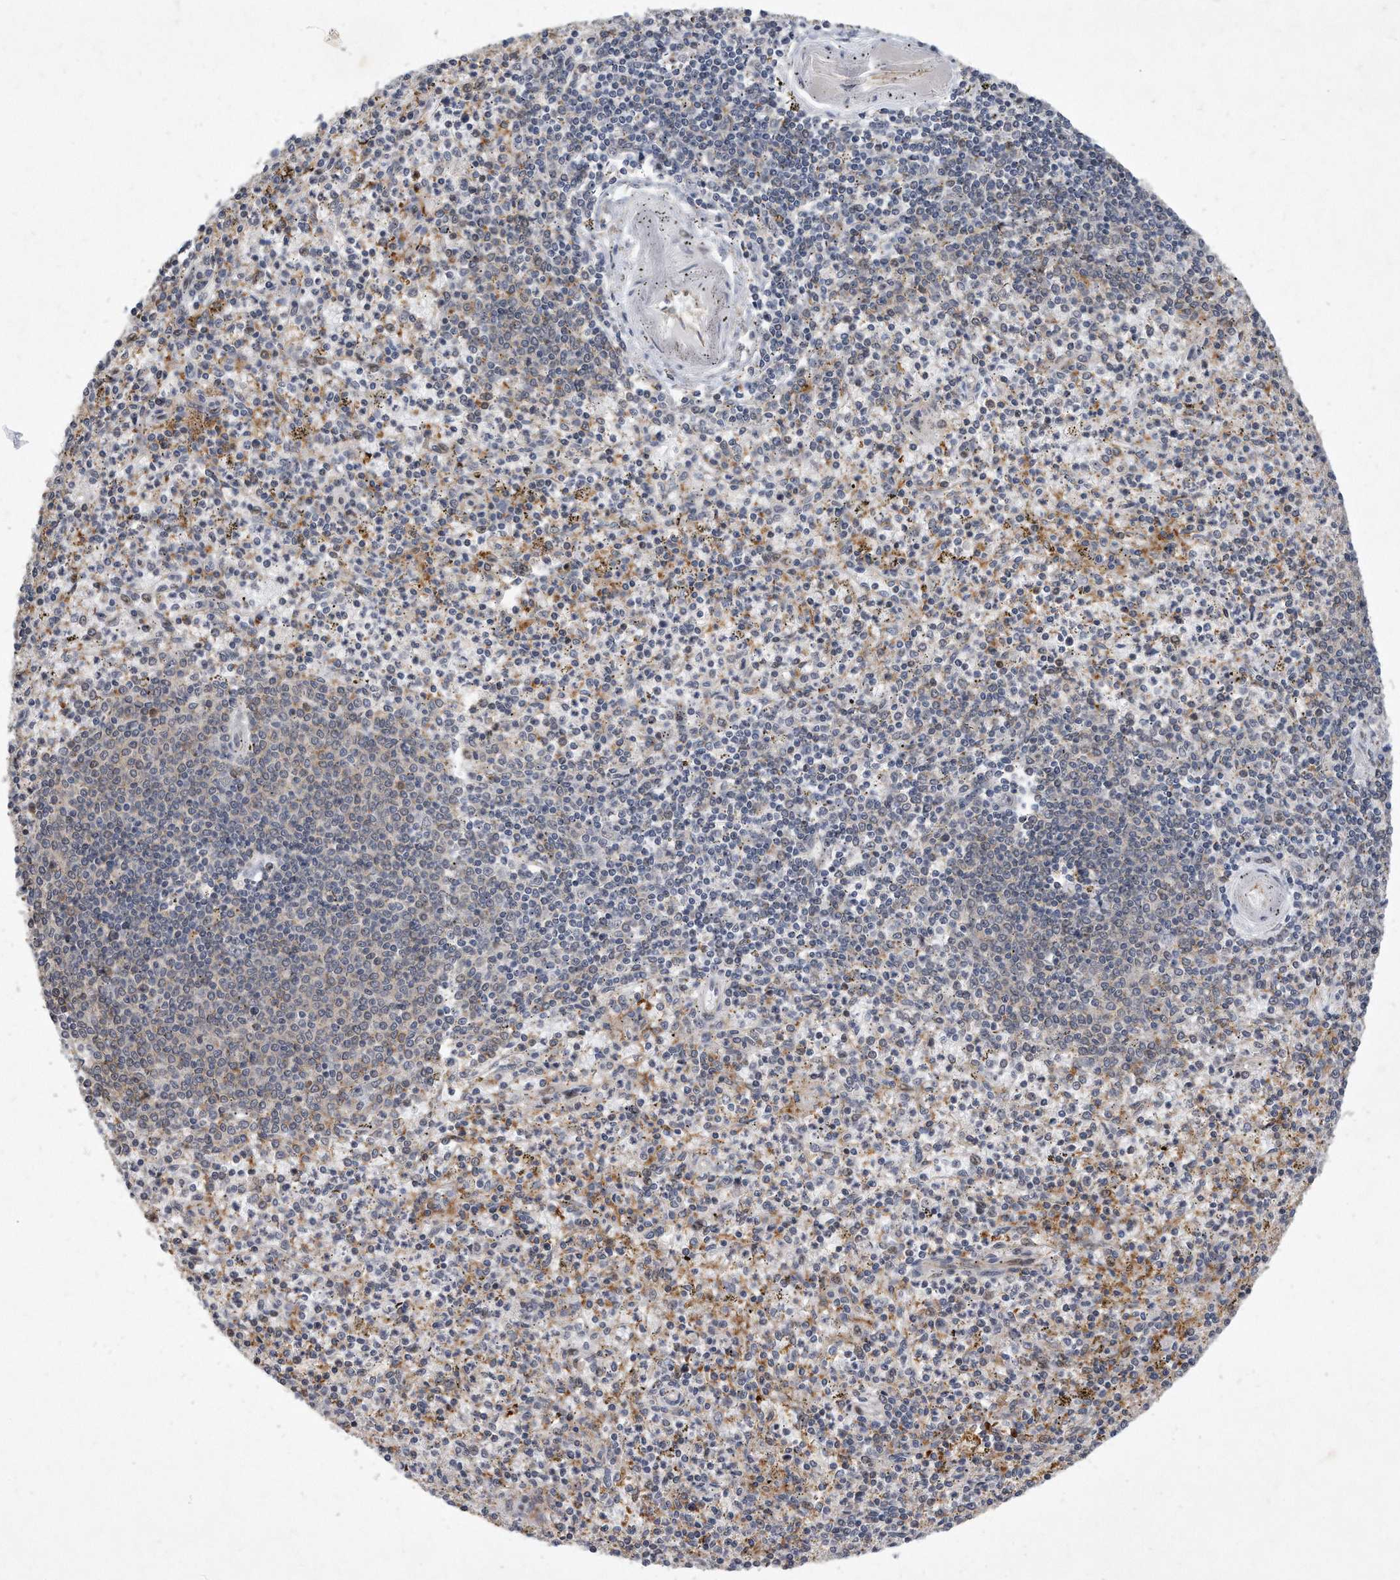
{"staining": {"intensity": "moderate", "quantity": "<25%", "location": "cytoplasmic/membranous"}, "tissue": "spleen", "cell_type": "Cells in red pulp", "image_type": "normal", "snomed": [{"axis": "morphology", "description": "Normal tissue, NOS"}, {"axis": "topography", "description": "Spleen"}], "caption": "An immunohistochemistry micrograph of benign tissue is shown. Protein staining in brown shows moderate cytoplasmic/membranous positivity in spleen within cells in red pulp.", "gene": "PGBD2", "patient": {"sex": "male", "age": 72}}